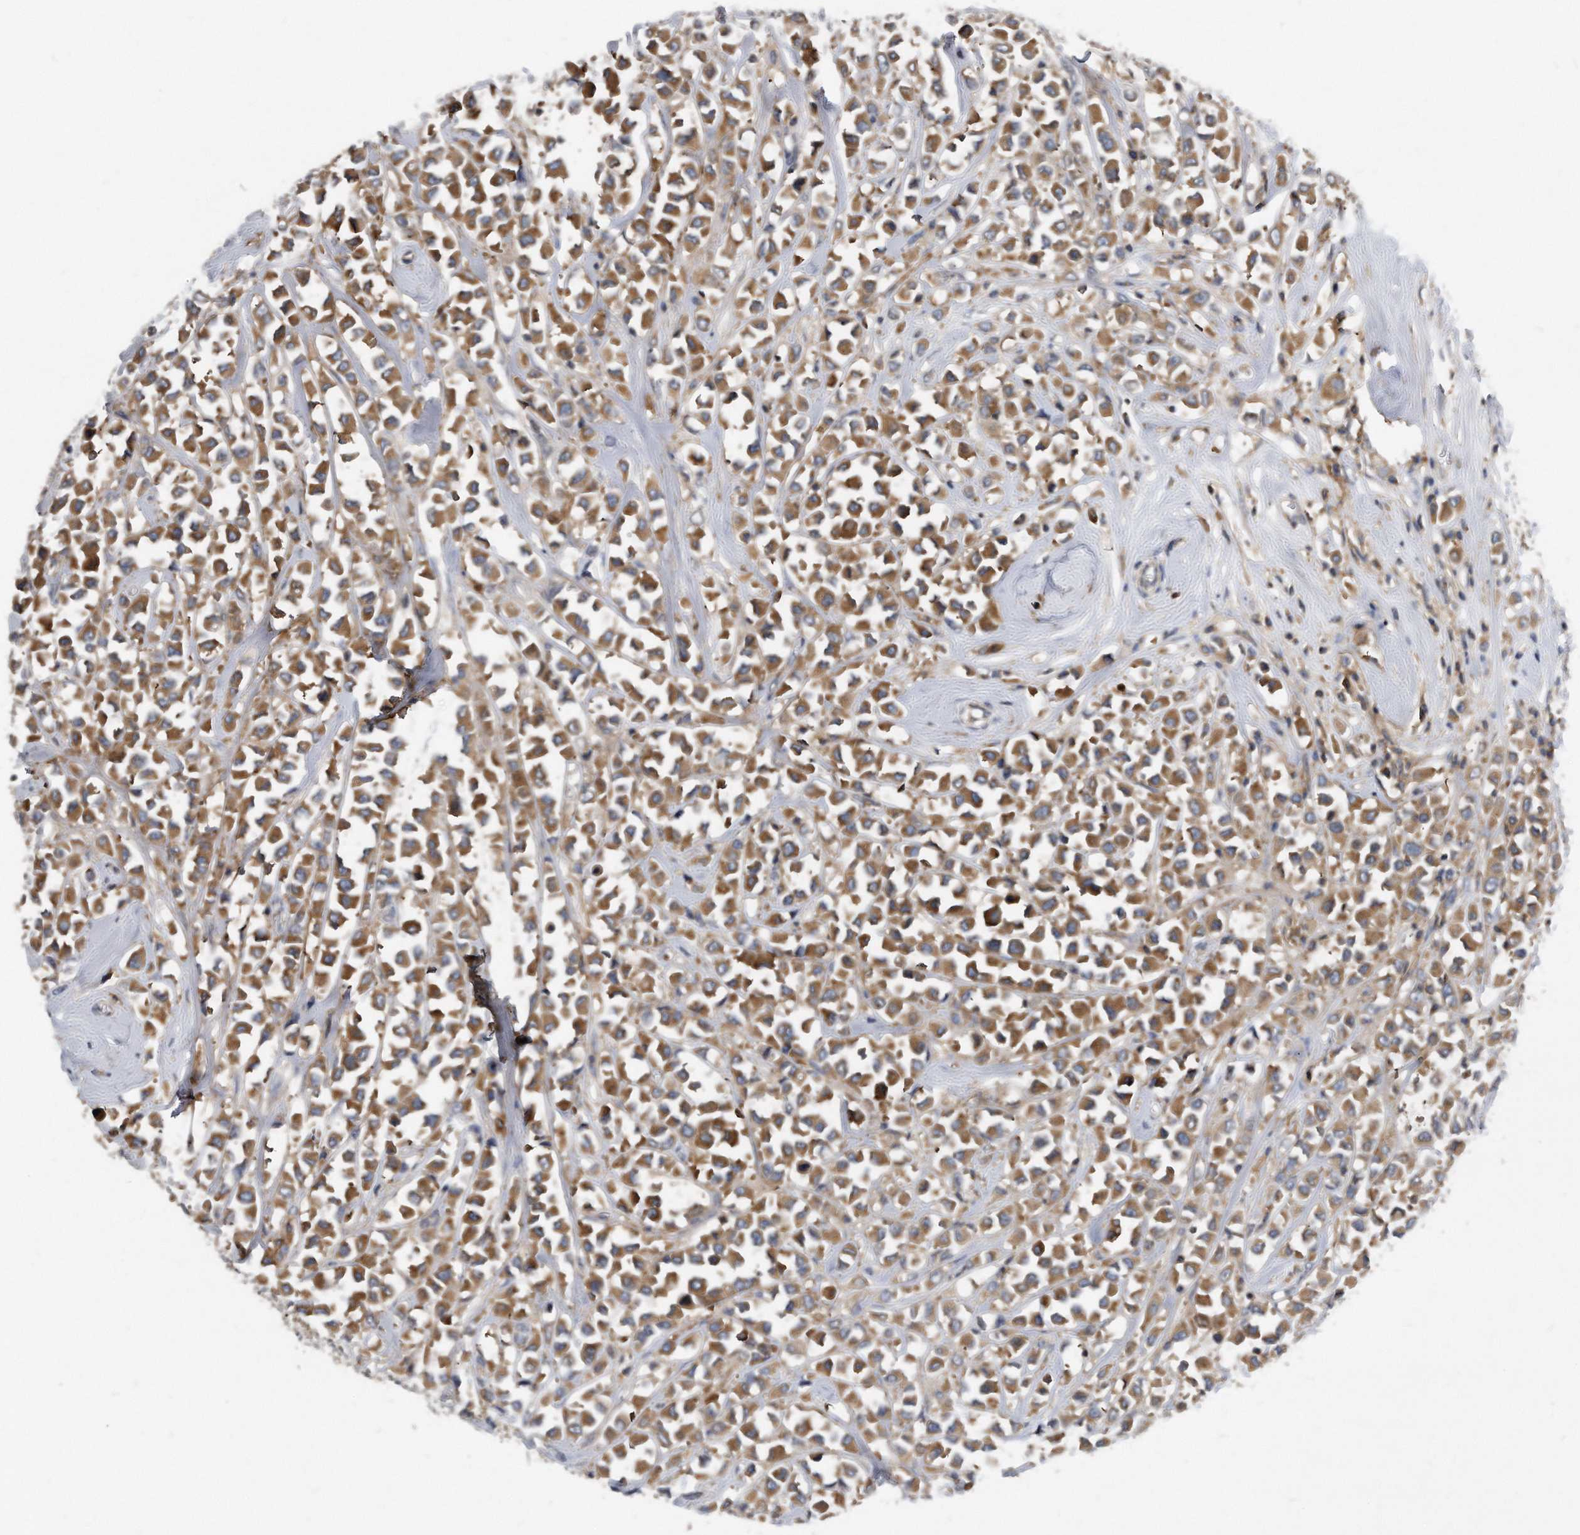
{"staining": {"intensity": "moderate", "quantity": ">75%", "location": "cytoplasmic/membranous"}, "tissue": "breast cancer", "cell_type": "Tumor cells", "image_type": "cancer", "snomed": [{"axis": "morphology", "description": "Duct carcinoma"}, {"axis": "topography", "description": "Breast"}], "caption": "Tumor cells show moderate cytoplasmic/membranous positivity in about >75% of cells in breast cancer (infiltrating ductal carcinoma).", "gene": "ATG5", "patient": {"sex": "female", "age": 61}}